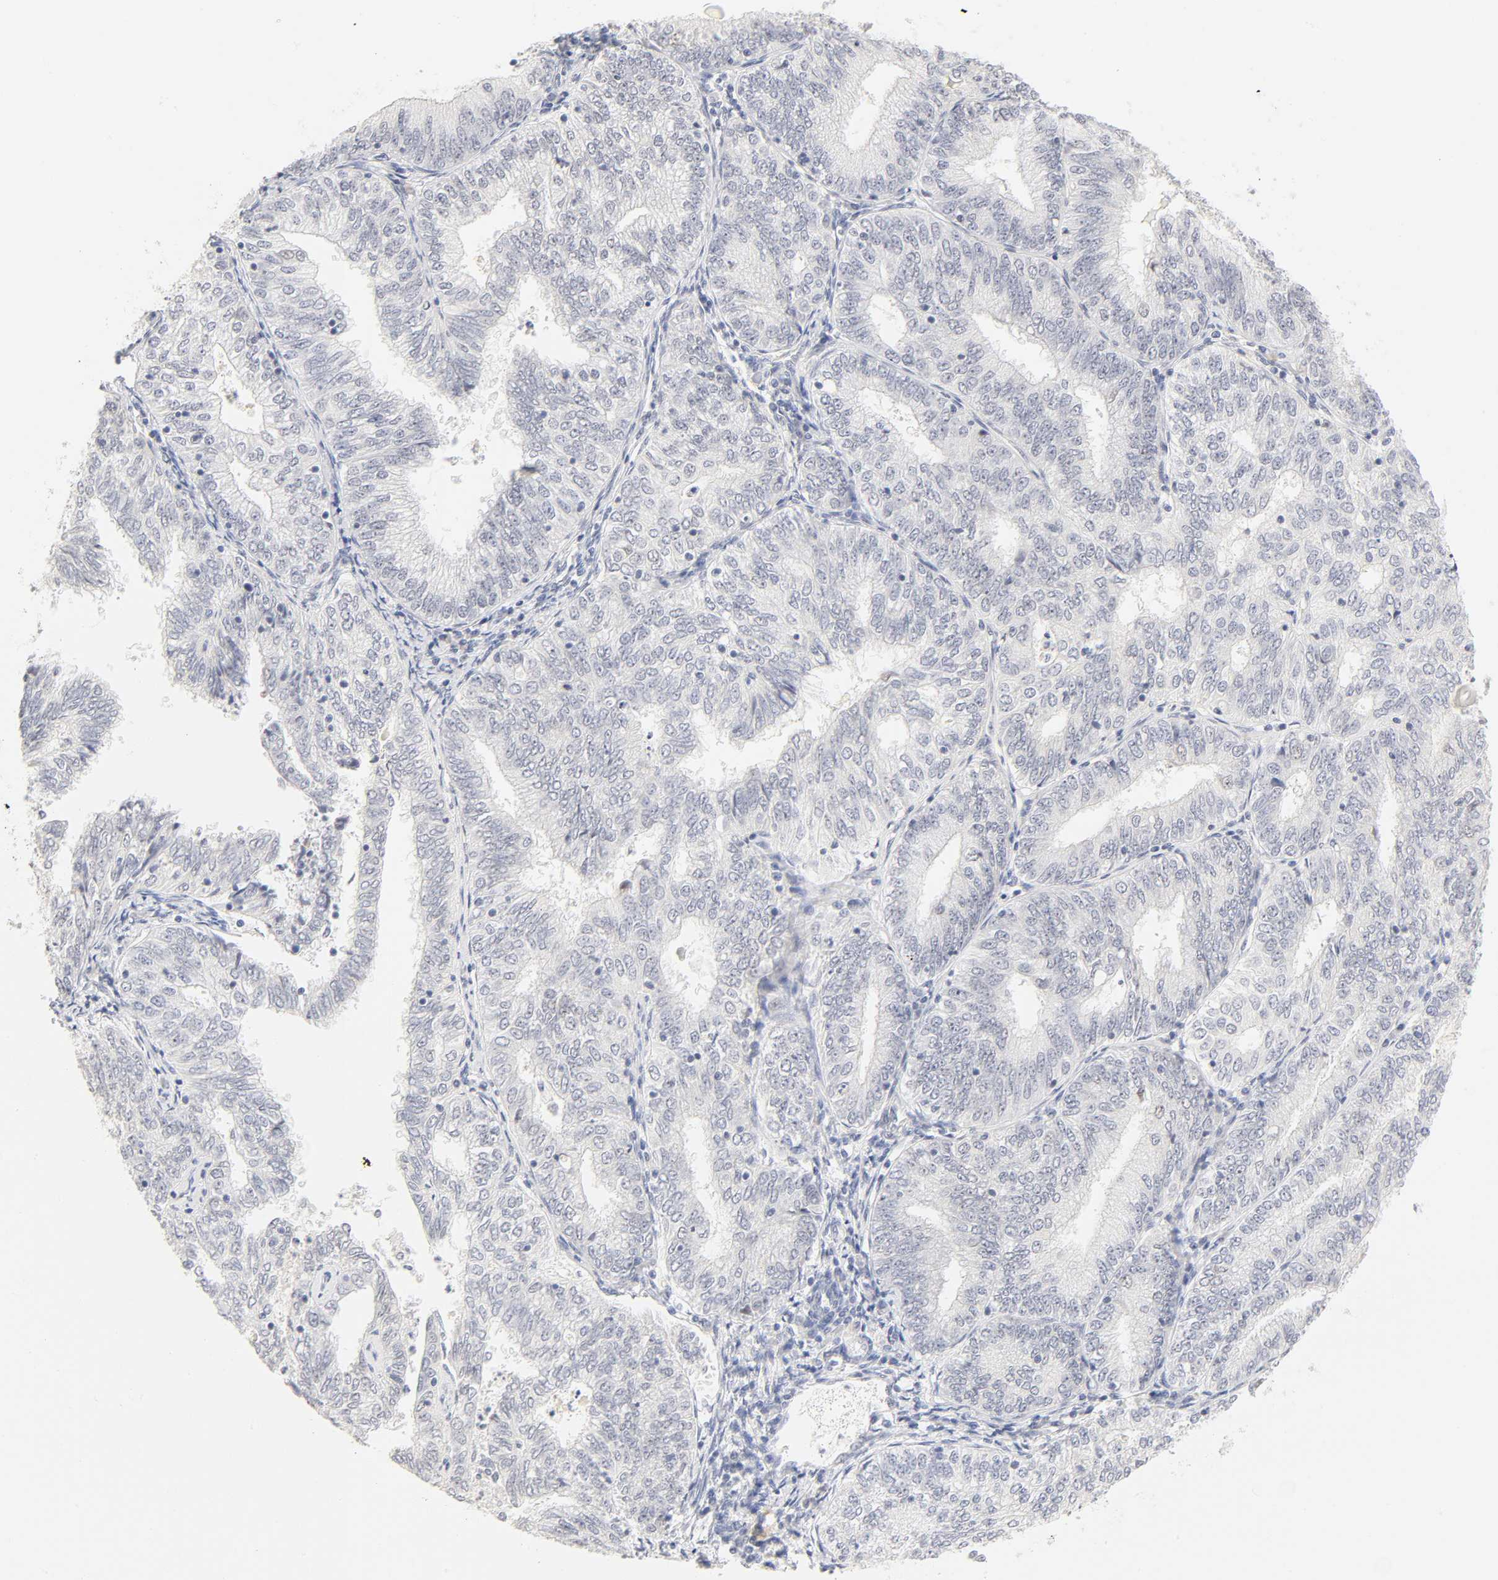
{"staining": {"intensity": "negative", "quantity": "none", "location": "none"}, "tissue": "endometrial cancer", "cell_type": "Tumor cells", "image_type": "cancer", "snomed": [{"axis": "morphology", "description": "Adenocarcinoma, NOS"}, {"axis": "topography", "description": "Endometrium"}], "caption": "Immunohistochemistry (IHC) micrograph of neoplastic tissue: endometrial cancer stained with DAB shows no significant protein expression in tumor cells.", "gene": "MNAT1", "patient": {"sex": "female", "age": 69}}